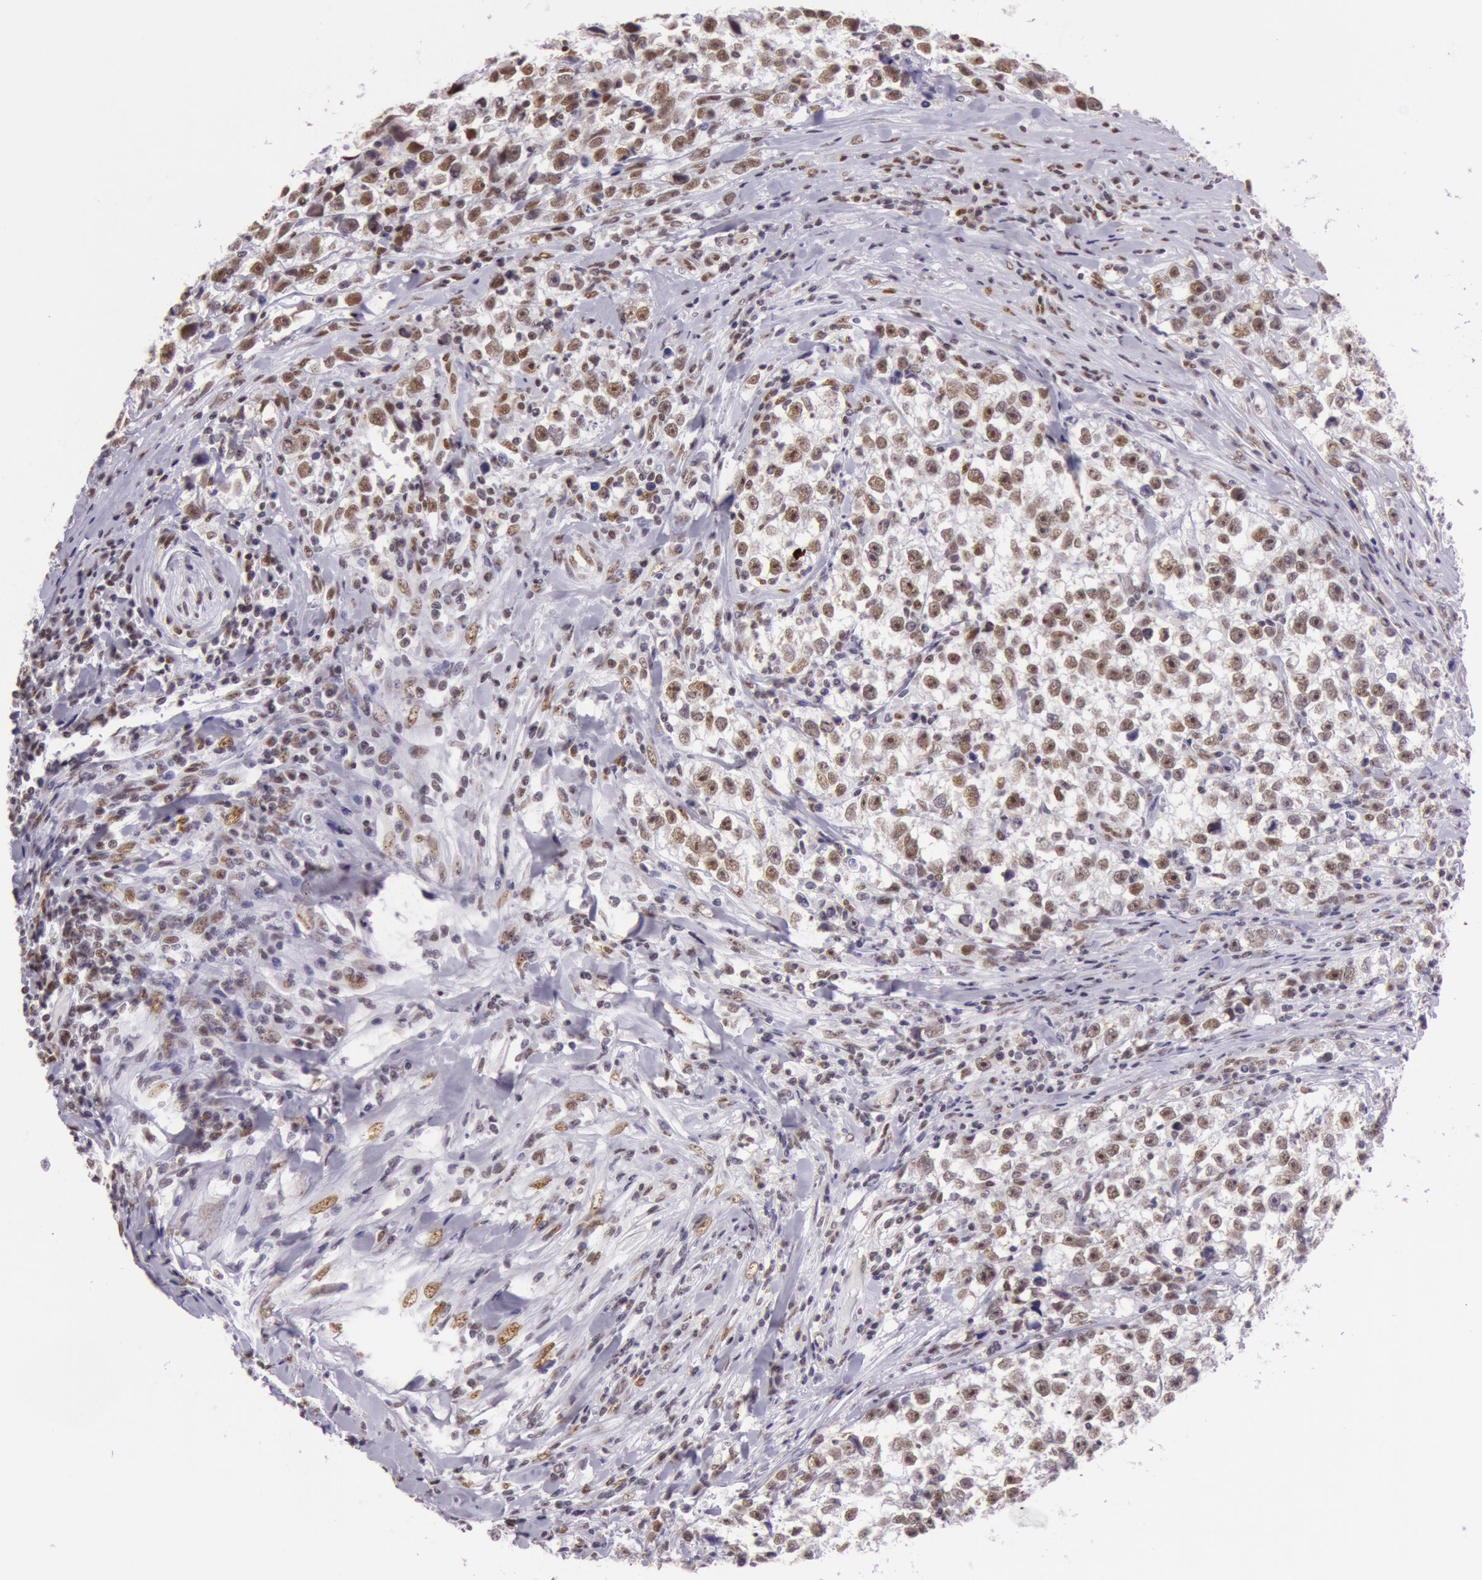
{"staining": {"intensity": "moderate", "quantity": "25%-75%", "location": "nuclear"}, "tissue": "testis cancer", "cell_type": "Tumor cells", "image_type": "cancer", "snomed": [{"axis": "morphology", "description": "Seminoma, NOS"}, {"axis": "morphology", "description": "Carcinoma, Embryonal, NOS"}, {"axis": "topography", "description": "Testis"}], "caption": "IHC micrograph of seminoma (testis) stained for a protein (brown), which demonstrates medium levels of moderate nuclear positivity in approximately 25%-75% of tumor cells.", "gene": "NBN", "patient": {"sex": "male", "age": 30}}